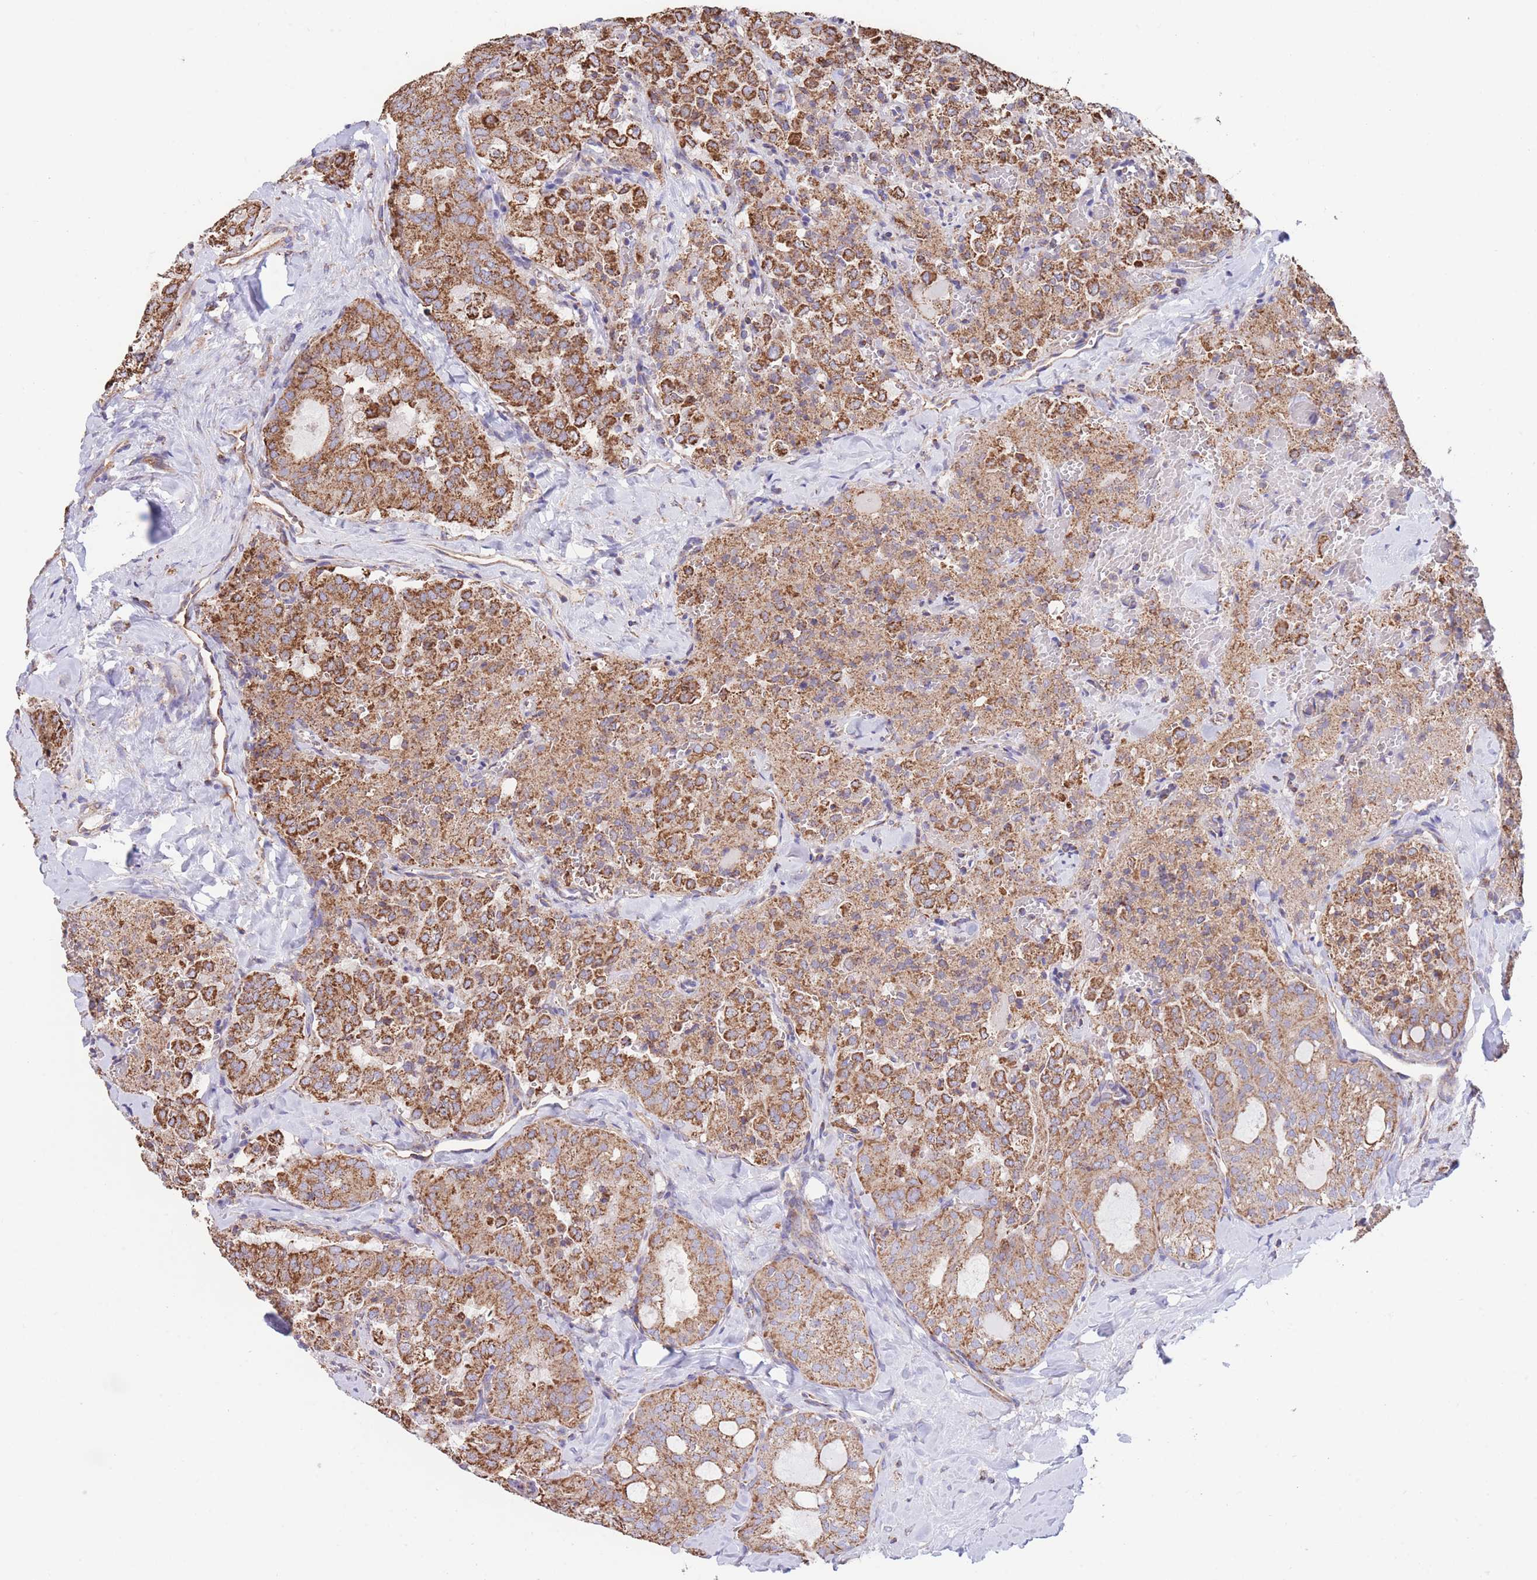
{"staining": {"intensity": "moderate", "quantity": ">75%", "location": "cytoplasmic/membranous"}, "tissue": "thyroid cancer", "cell_type": "Tumor cells", "image_type": "cancer", "snomed": [{"axis": "morphology", "description": "Follicular adenoma carcinoma, NOS"}, {"axis": "topography", "description": "Thyroid gland"}], "caption": "Thyroid follicular adenoma carcinoma was stained to show a protein in brown. There is medium levels of moderate cytoplasmic/membranous positivity in approximately >75% of tumor cells. The staining was performed using DAB to visualize the protein expression in brown, while the nuclei were stained in blue with hematoxylin (Magnification: 20x).", "gene": "FKBP8", "patient": {"sex": "male", "age": 75}}